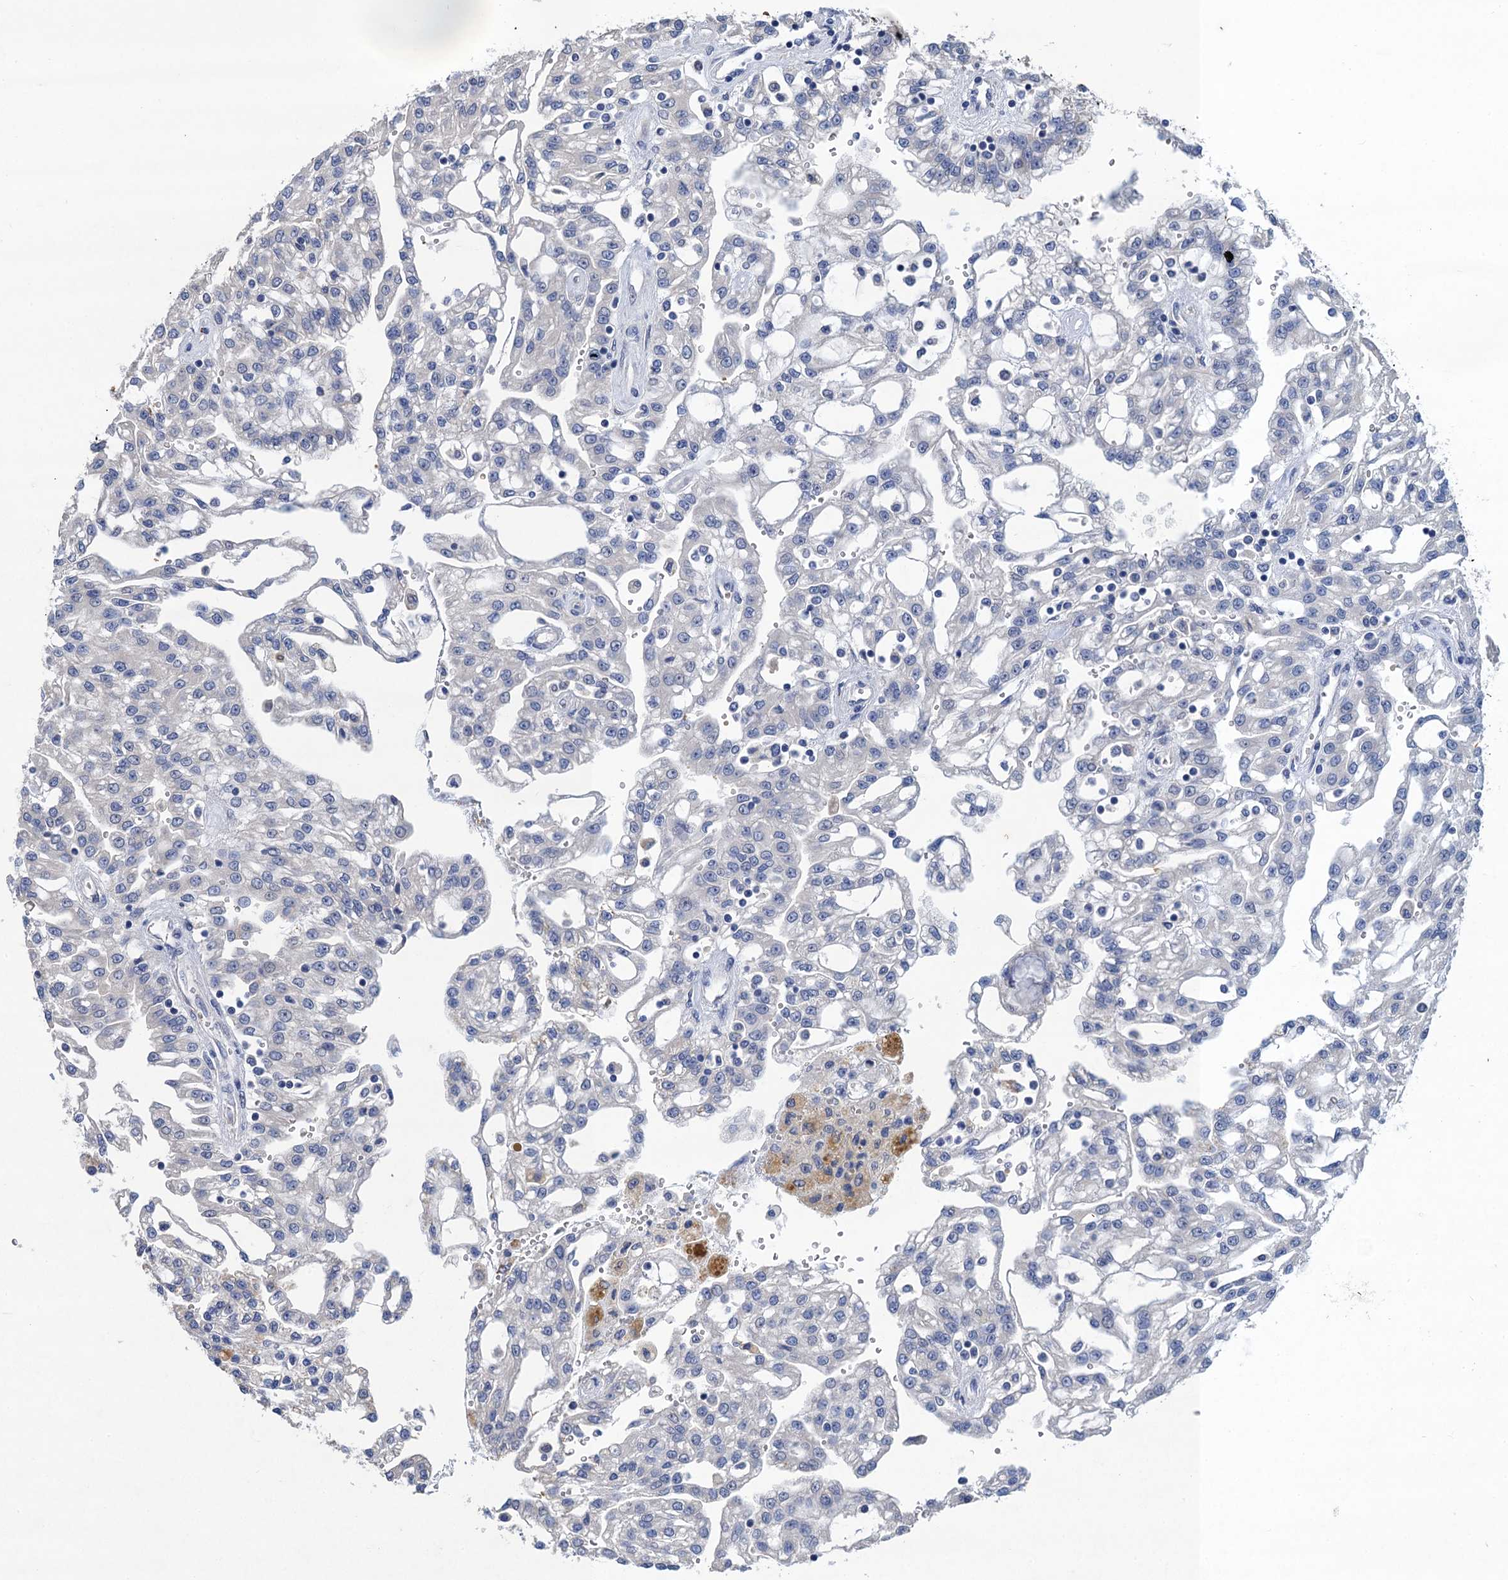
{"staining": {"intensity": "negative", "quantity": "none", "location": "none"}, "tissue": "renal cancer", "cell_type": "Tumor cells", "image_type": "cancer", "snomed": [{"axis": "morphology", "description": "Adenocarcinoma, NOS"}, {"axis": "topography", "description": "Kidney"}], "caption": "Adenocarcinoma (renal) was stained to show a protein in brown. There is no significant staining in tumor cells.", "gene": "TRAF7", "patient": {"sex": "male", "age": 63}}